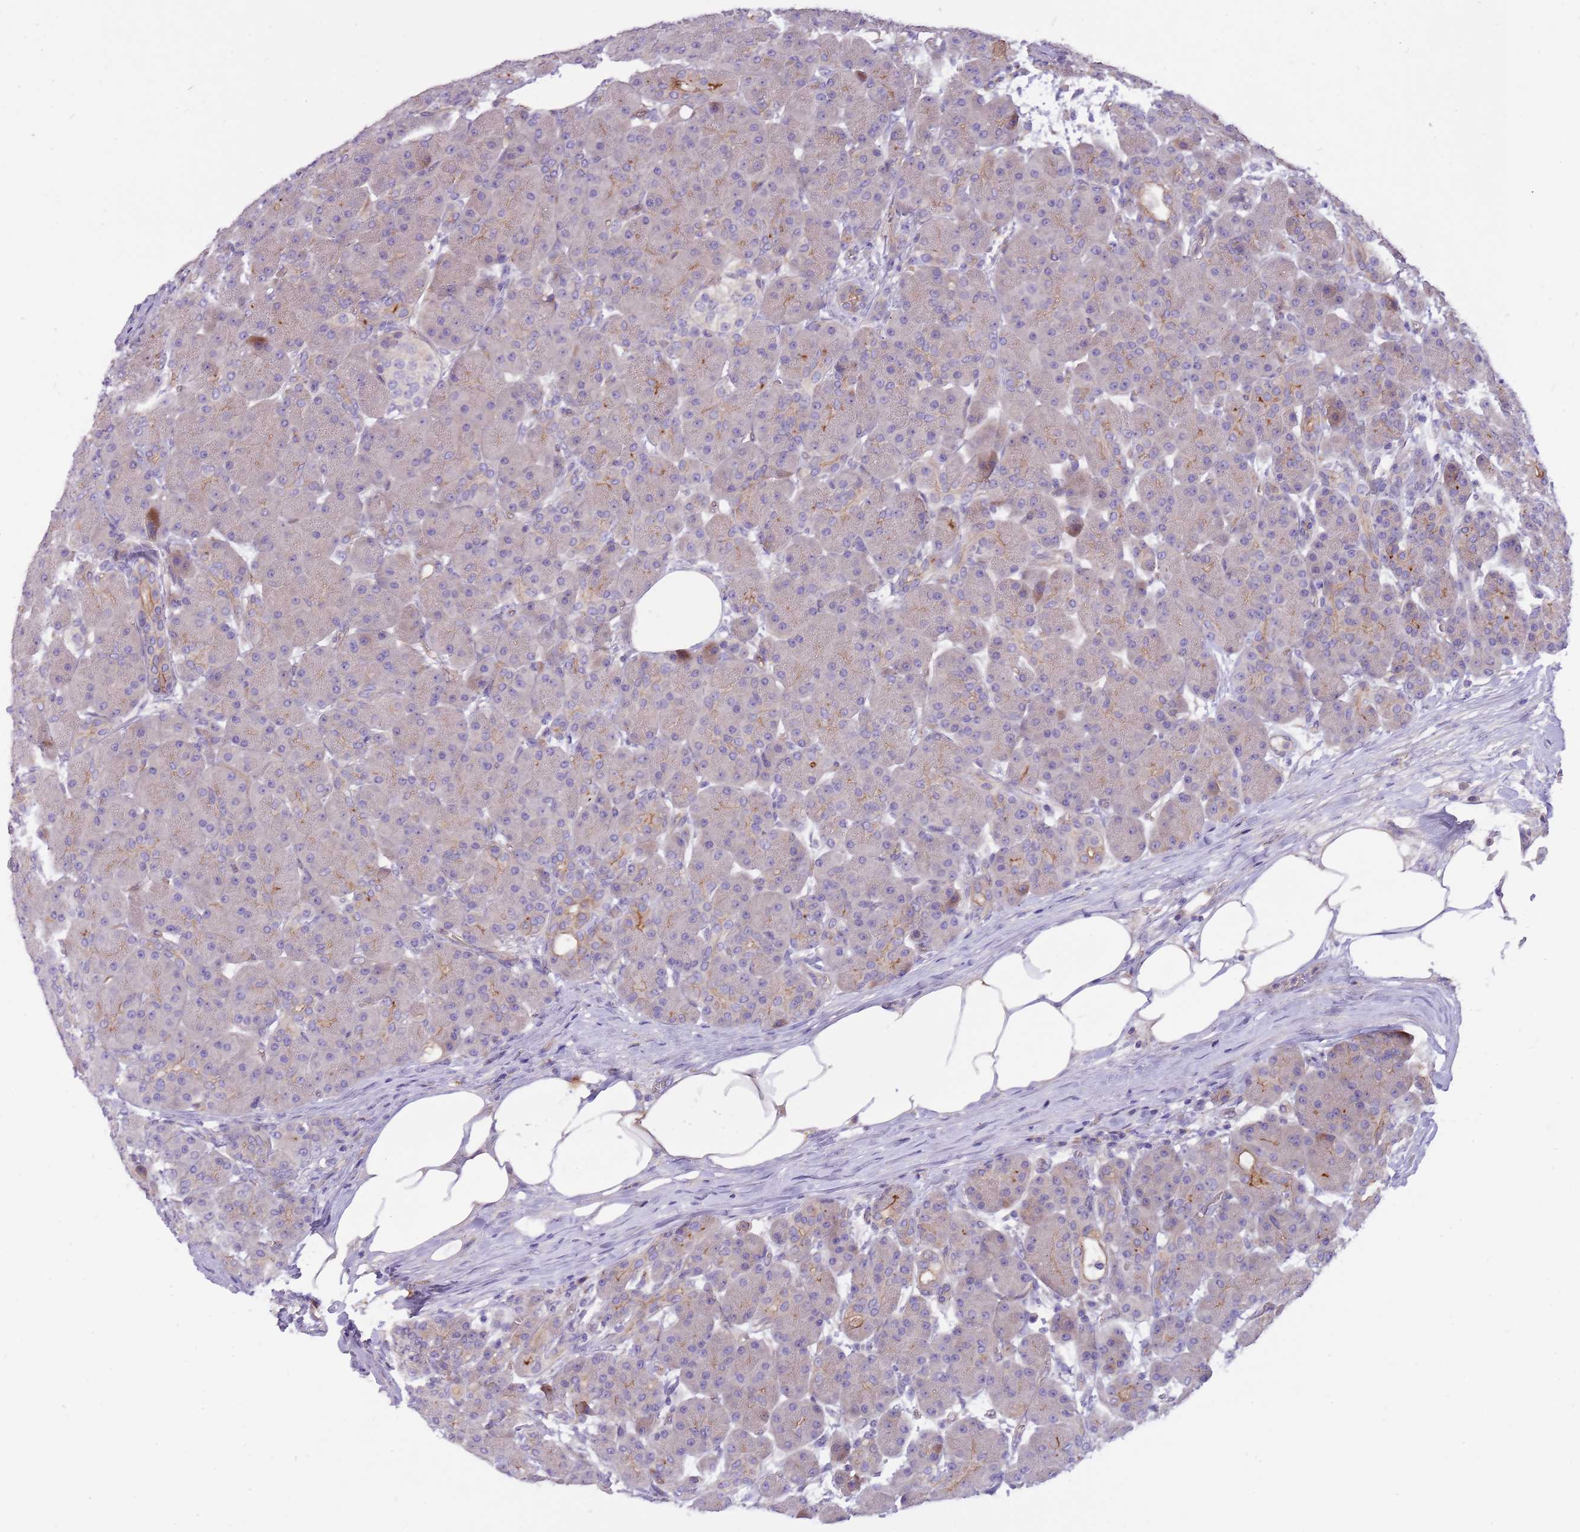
{"staining": {"intensity": "moderate", "quantity": "<25%", "location": "cytoplasmic/membranous"}, "tissue": "pancreas", "cell_type": "Exocrine glandular cells", "image_type": "normal", "snomed": [{"axis": "morphology", "description": "Normal tissue, NOS"}, {"axis": "topography", "description": "Pancreas"}], "caption": "A low amount of moderate cytoplasmic/membranous positivity is present in approximately <25% of exocrine glandular cells in normal pancreas.", "gene": "NTN4", "patient": {"sex": "male", "age": 63}}